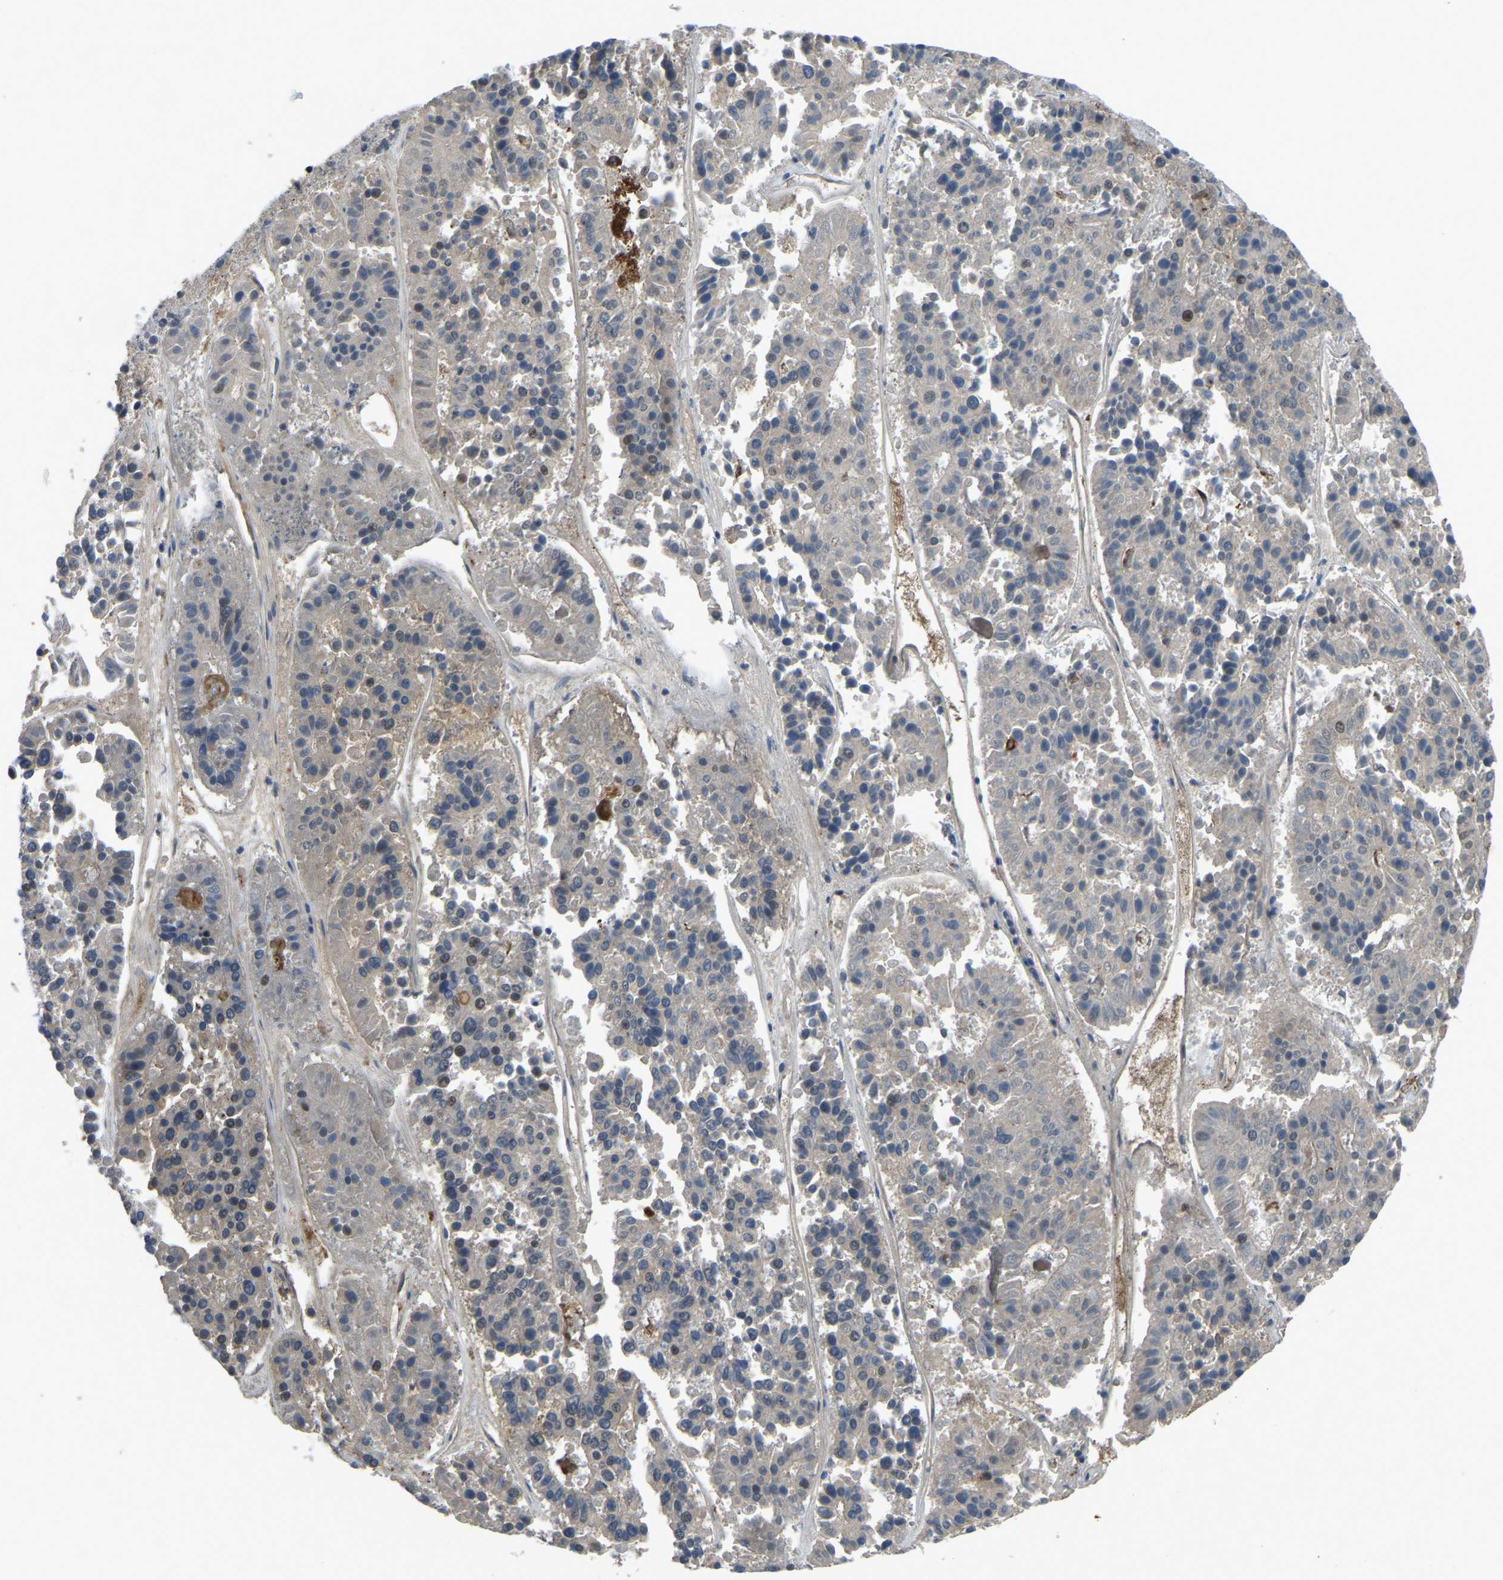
{"staining": {"intensity": "weak", "quantity": "<25%", "location": "nuclear"}, "tissue": "pancreatic cancer", "cell_type": "Tumor cells", "image_type": "cancer", "snomed": [{"axis": "morphology", "description": "Adenocarcinoma, NOS"}, {"axis": "topography", "description": "Pancreas"}], "caption": "Adenocarcinoma (pancreatic) was stained to show a protein in brown. There is no significant expression in tumor cells.", "gene": "FHIT", "patient": {"sex": "male", "age": 50}}